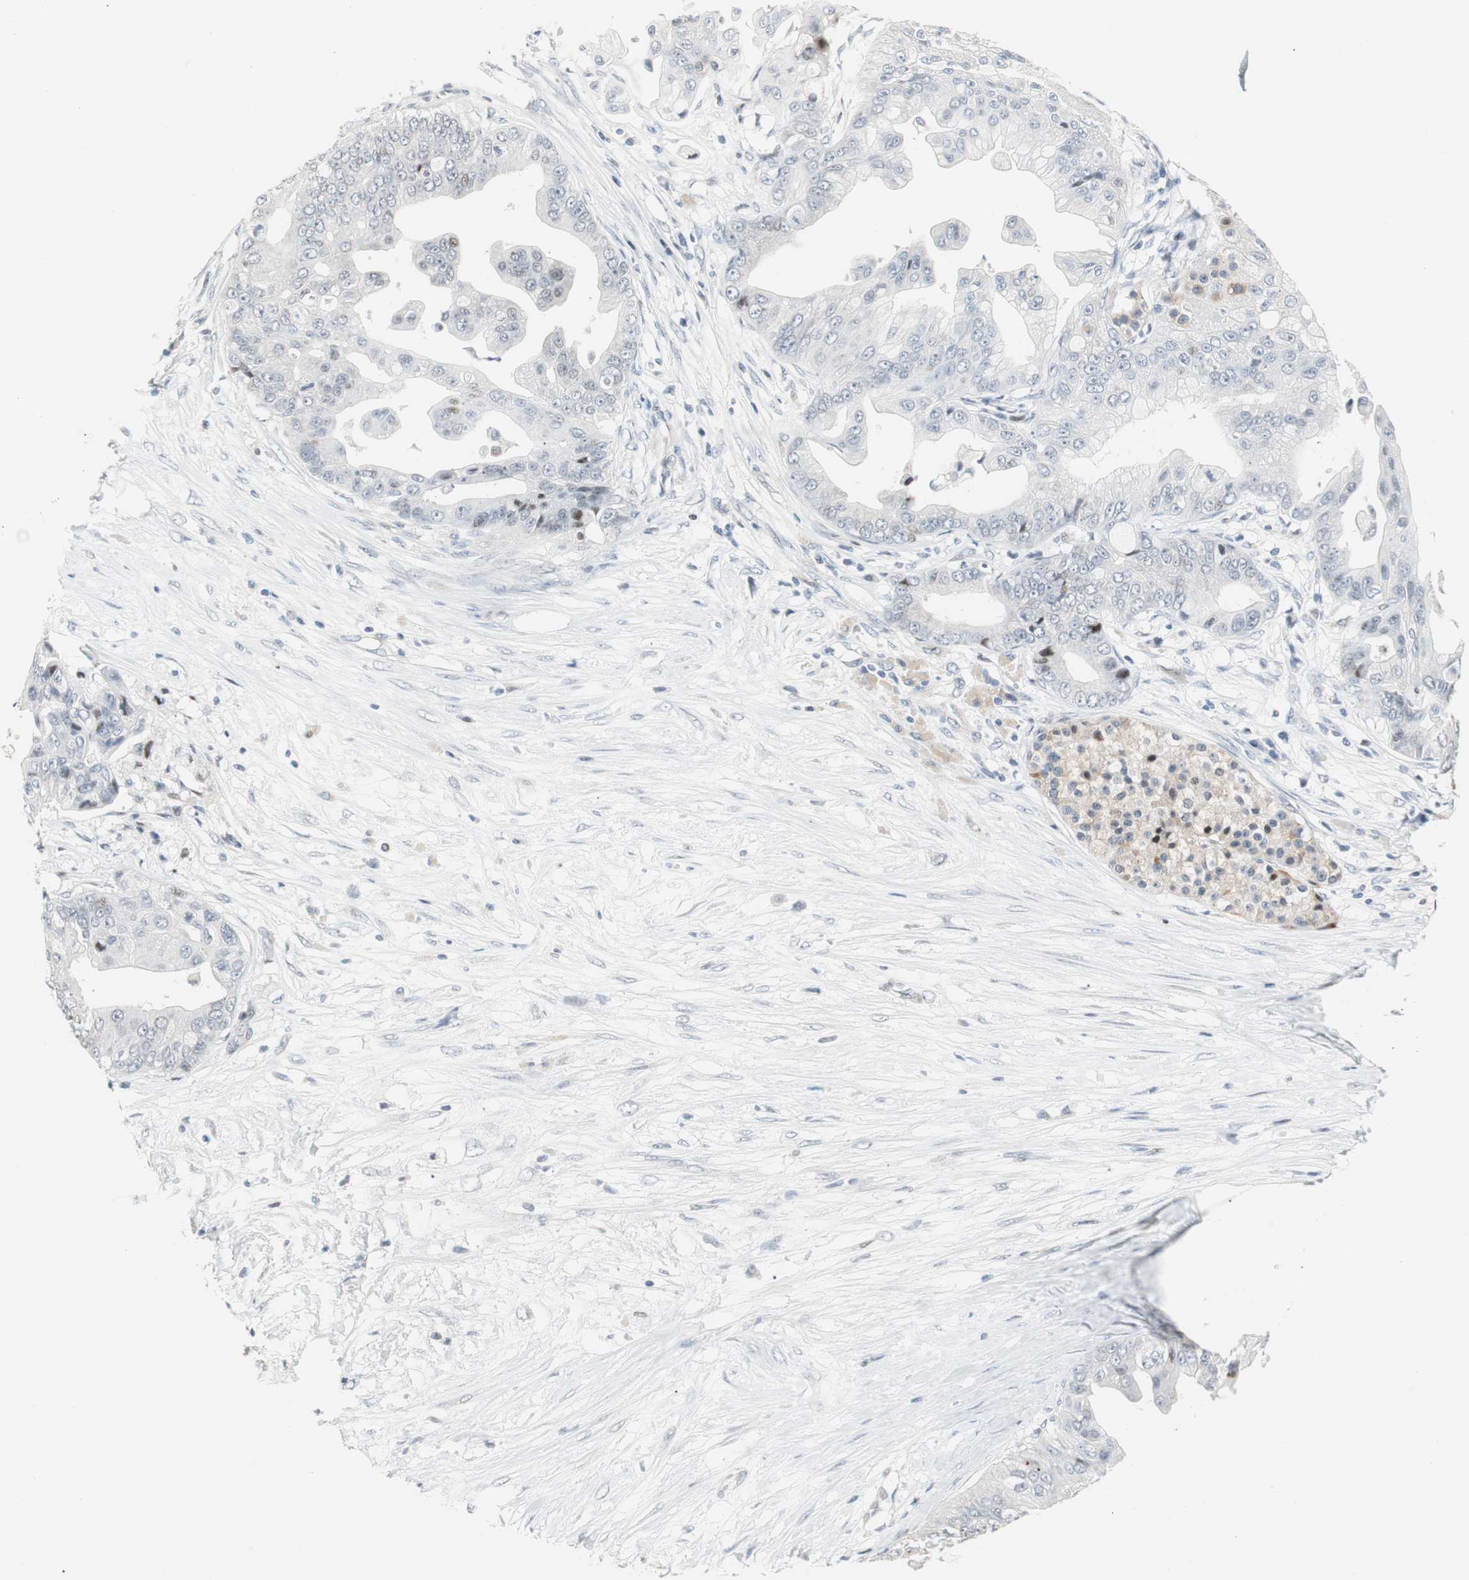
{"staining": {"intensity": "weak", "quantity": "<25%", "location": "nuclear"}, "tissue": "pancreatic cancer", "cell_type": "Tumor cells", "image_type": "cancer", "snomed": [{"axis": "morphology", "description": "Adenocarcinoma, NOS"}, {"axis": "topography", "description": "Pancreas"}], "caption": "Adenocarcinoma (pancreatic) was stained to show a protein in brown. There is no significant staining in tumor cells.", "gene": "RAD1", "patient": {"sex": "female", "age": 75}}